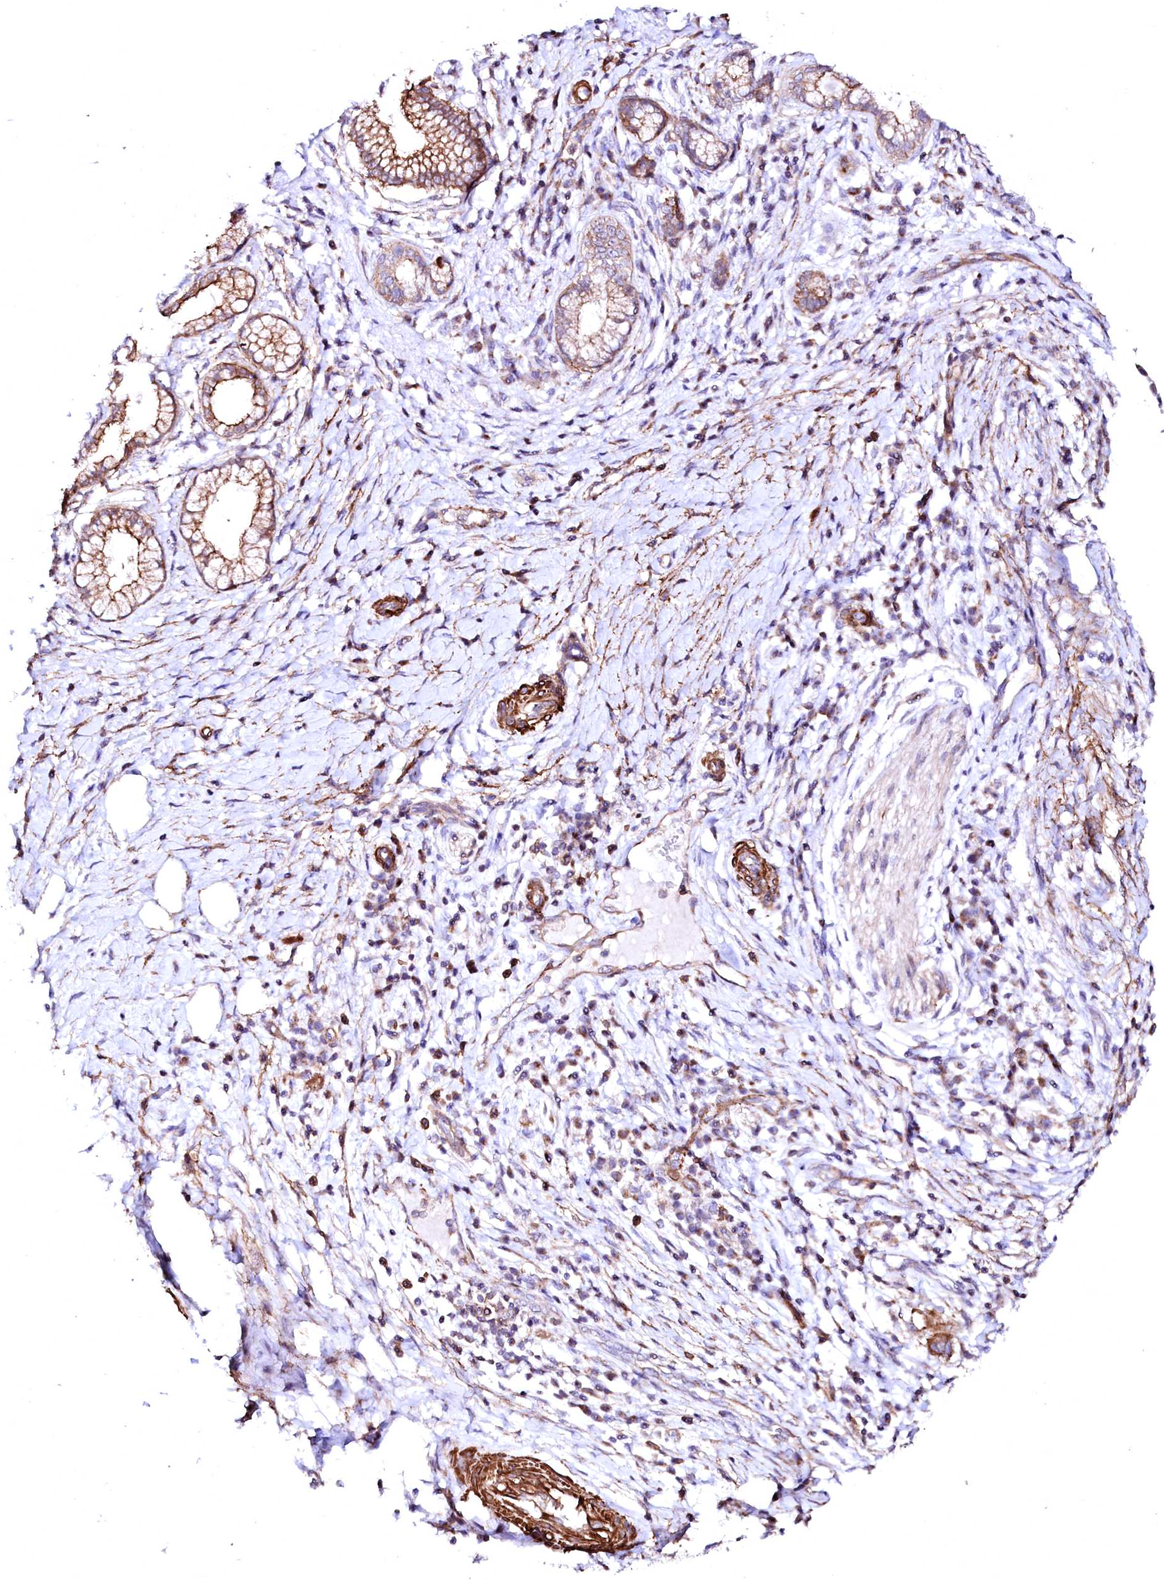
{"staining": {"intensity": "strong", "quantity": ">75%", "location": "cytoplasmic/membranous"}, "tissue": "pancreatic cancer", "cell_type": "Tumor cells", "image_type": "cancer", "snomed": [{"axis": "morphology", "description": "Adenocarcinoma, NOS"}, {"axis": "topography", "description": "Pancreas"}], "caption": "Brown immunohistochemical staining in adenocarcinoma (pancreatic) demonstrates strong cytoplasmic/membranous positivity in approximately >75% of tumor cells.", "gene": "GPR176", "patient": {"sex": "male", "age": 68}}